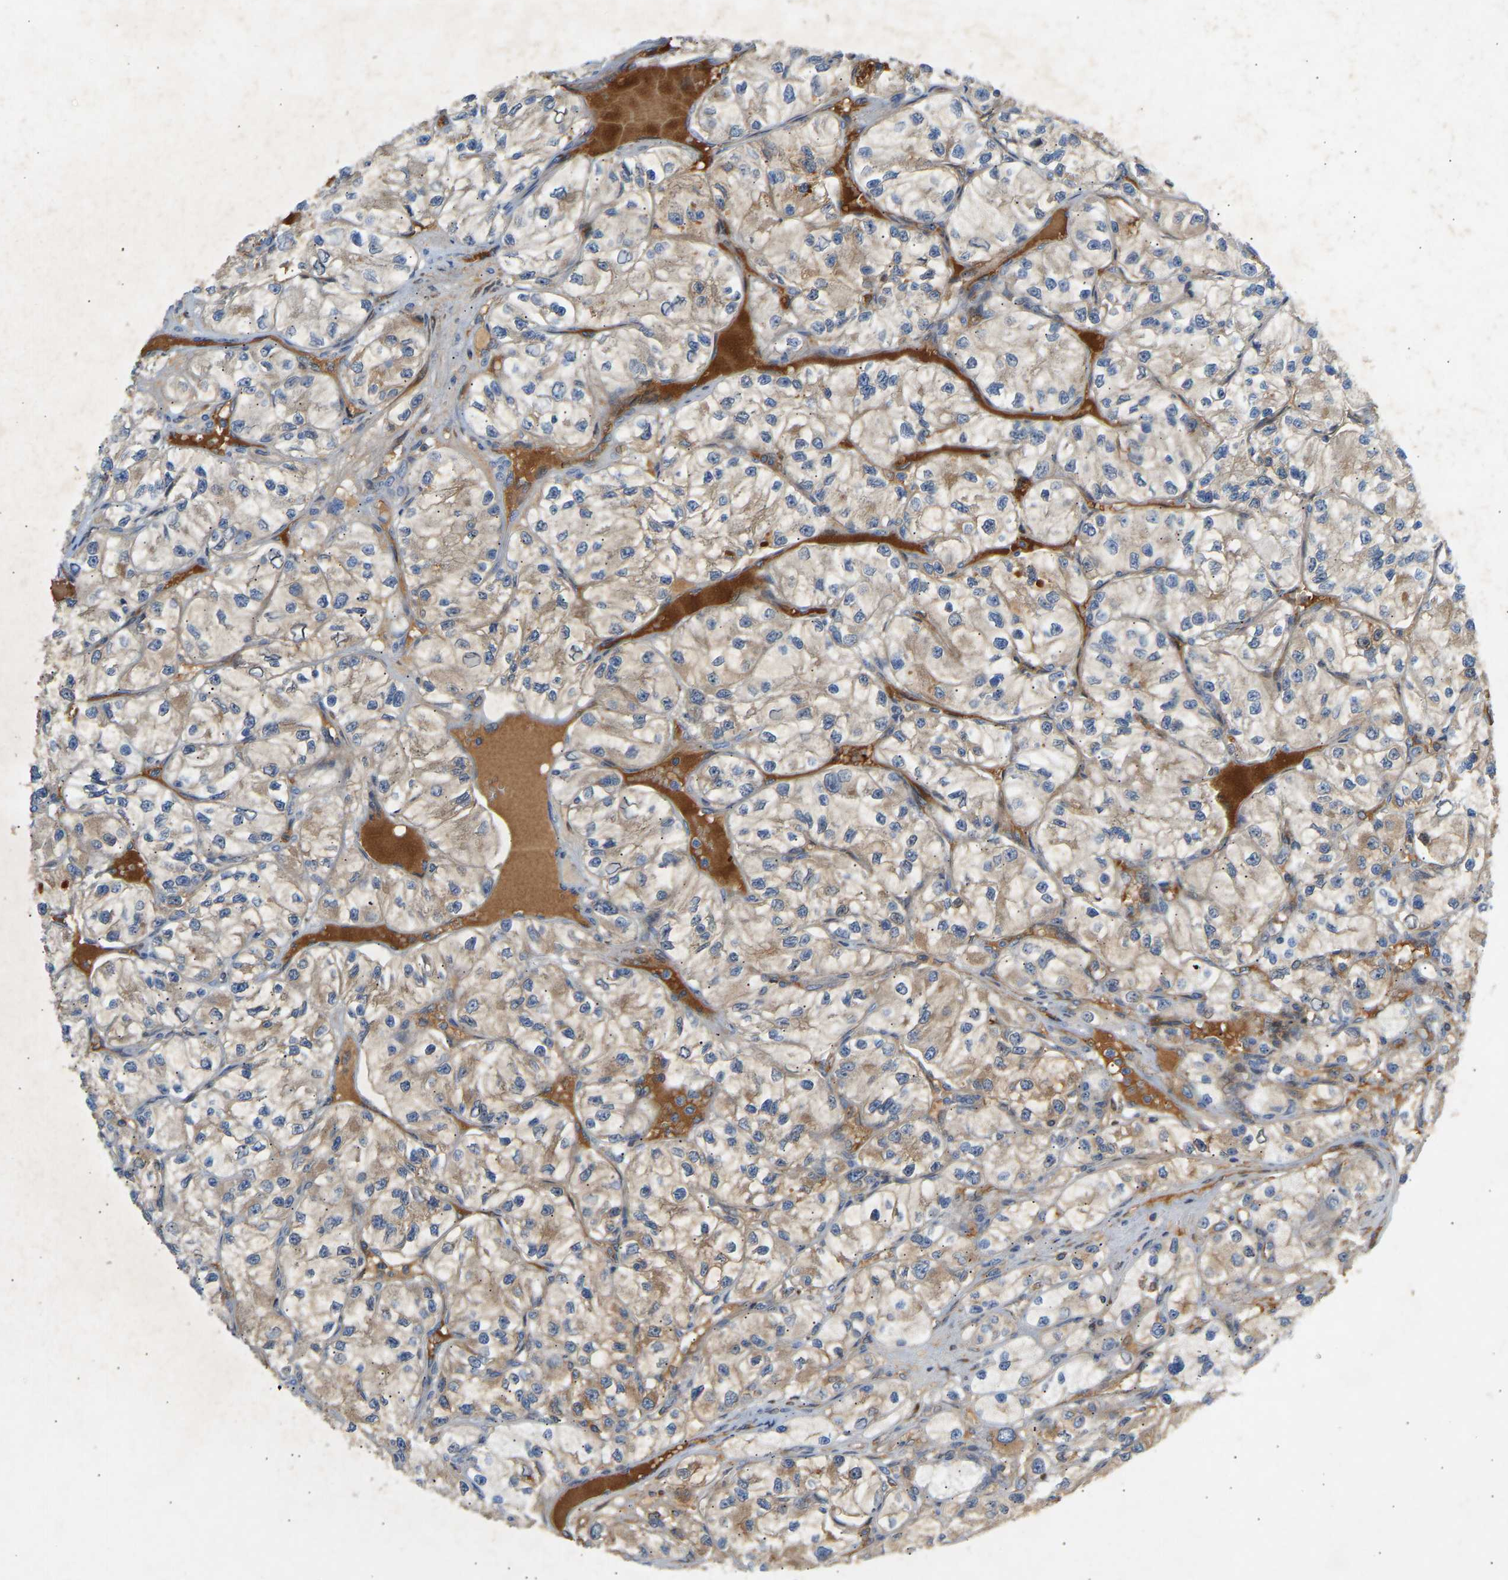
{"staining": {"intensity": "moderate", "quantity": "25%-75%", "location": "cytoplasmic/membranous"}, "tissue": "renal cancer", "cell_type": "Tumor cells", "image_type": "cancer", "snomed": [{"axis": "morphology", "description": "Adenocarcinoma, NOS"}, {"axis": "topography", "description": "Kidney"}], "caption": "IHC of human renal adenocarcinoma displays medium levels of moderate cytoplasmic/membranous expression in about 25%-75% of tumor cells. (DAB = brown stain, brightfield microscopy at high magnification).", "gene": "PTCD1", "patient": {"sex": "female", "age": 57}}